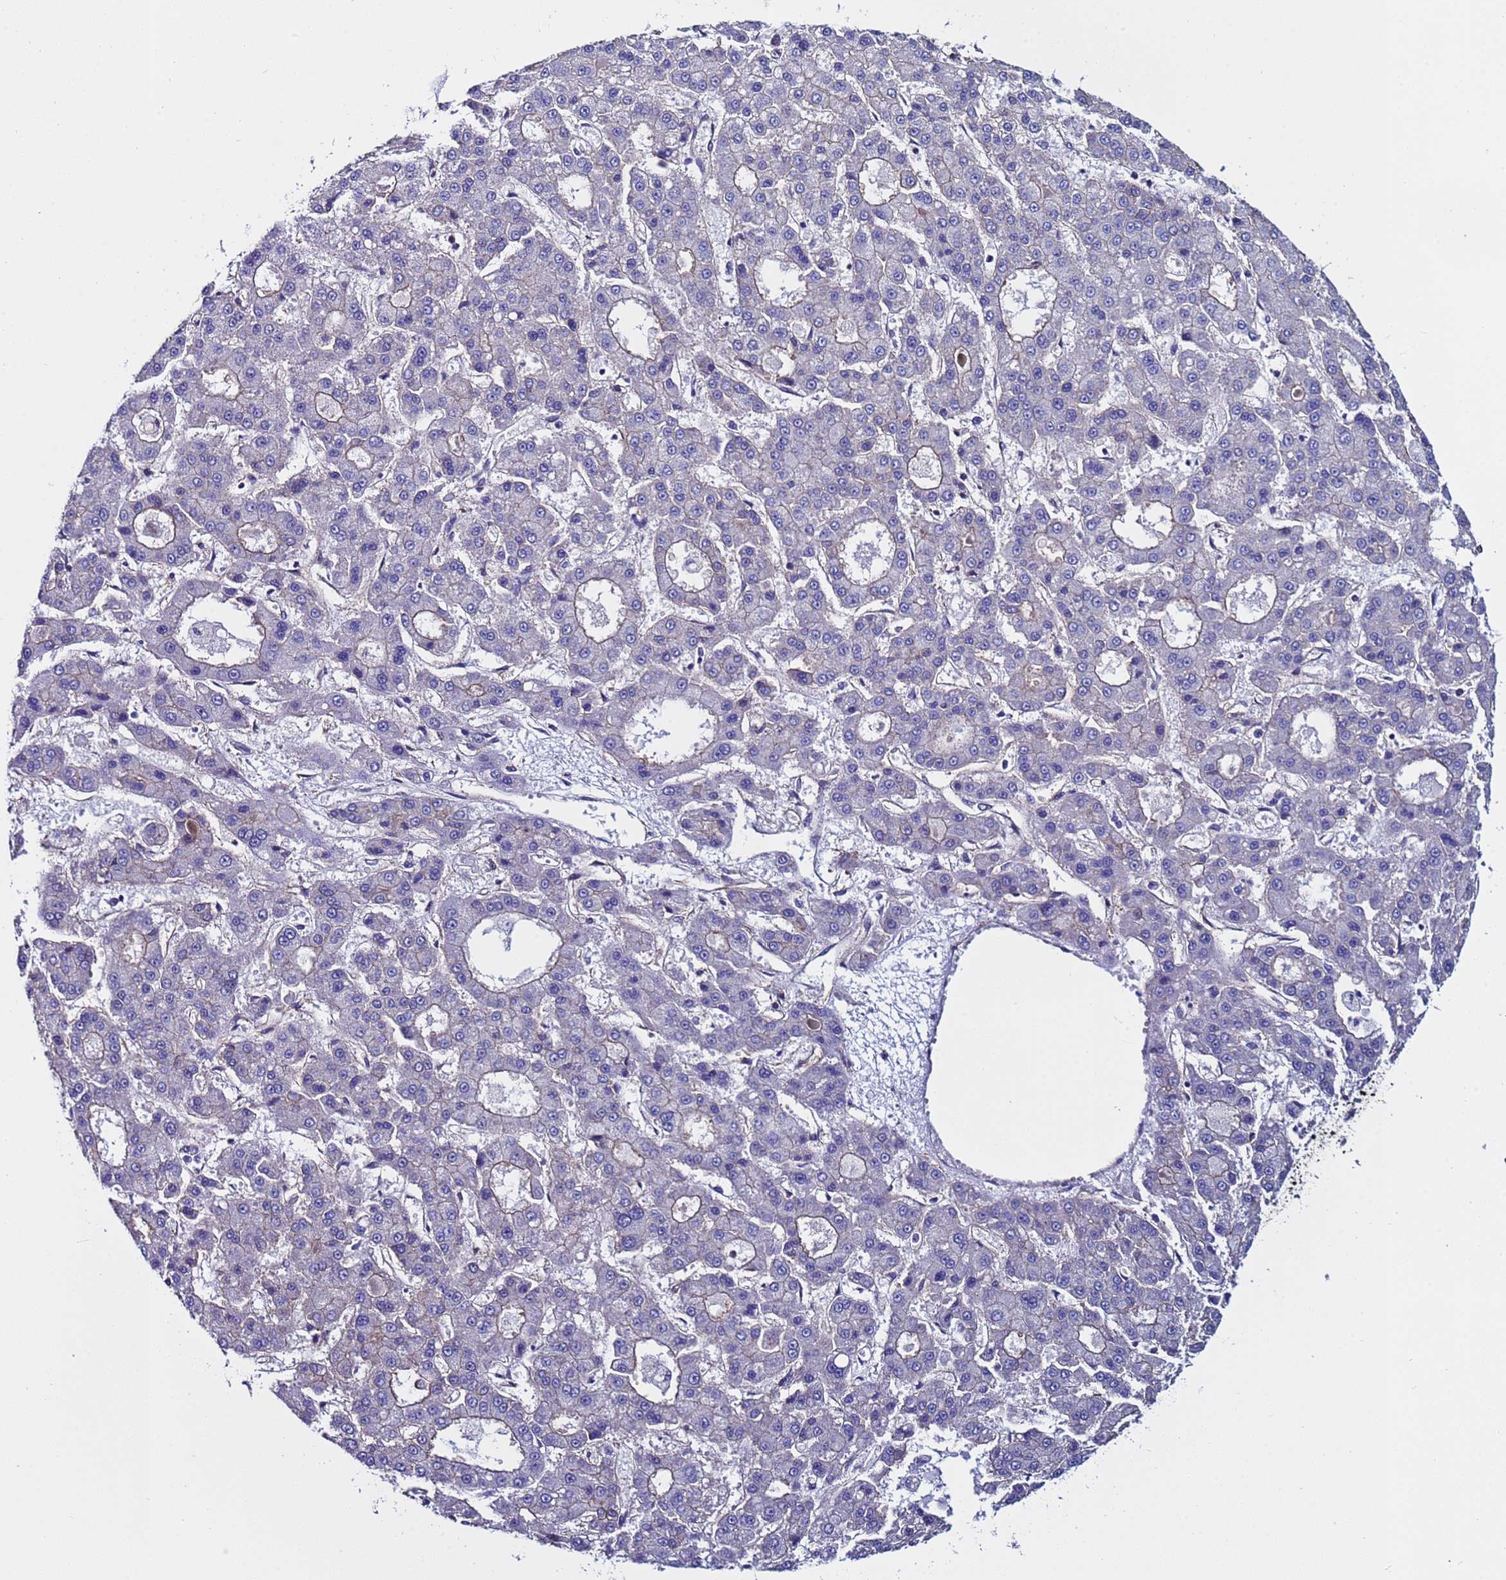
{"staining": {"intensity": "weak", "quantity": "<25%", "location": "cytoplasmic/membranous"}, "tissue": "liver cancer", "cell_type": "Tumor cells", "image_type": "cancer", "snomed": [{"axis": "morphology", "description": "Carcinoma, Hepatocellular, NOS"}, {"axis": "topography", "description": "Liver"}], "caption": "The histopathology image demonstrates no significant expression in tumor cells of liver cancer (hepatocellular carcinoma). (Stains: DAB IHC with hematoxylin counter stain, Microscopy: brightfield microscopy at high magnification).", "gene": "ZNF248", "patient": {"sex": "male", "age": 70}}